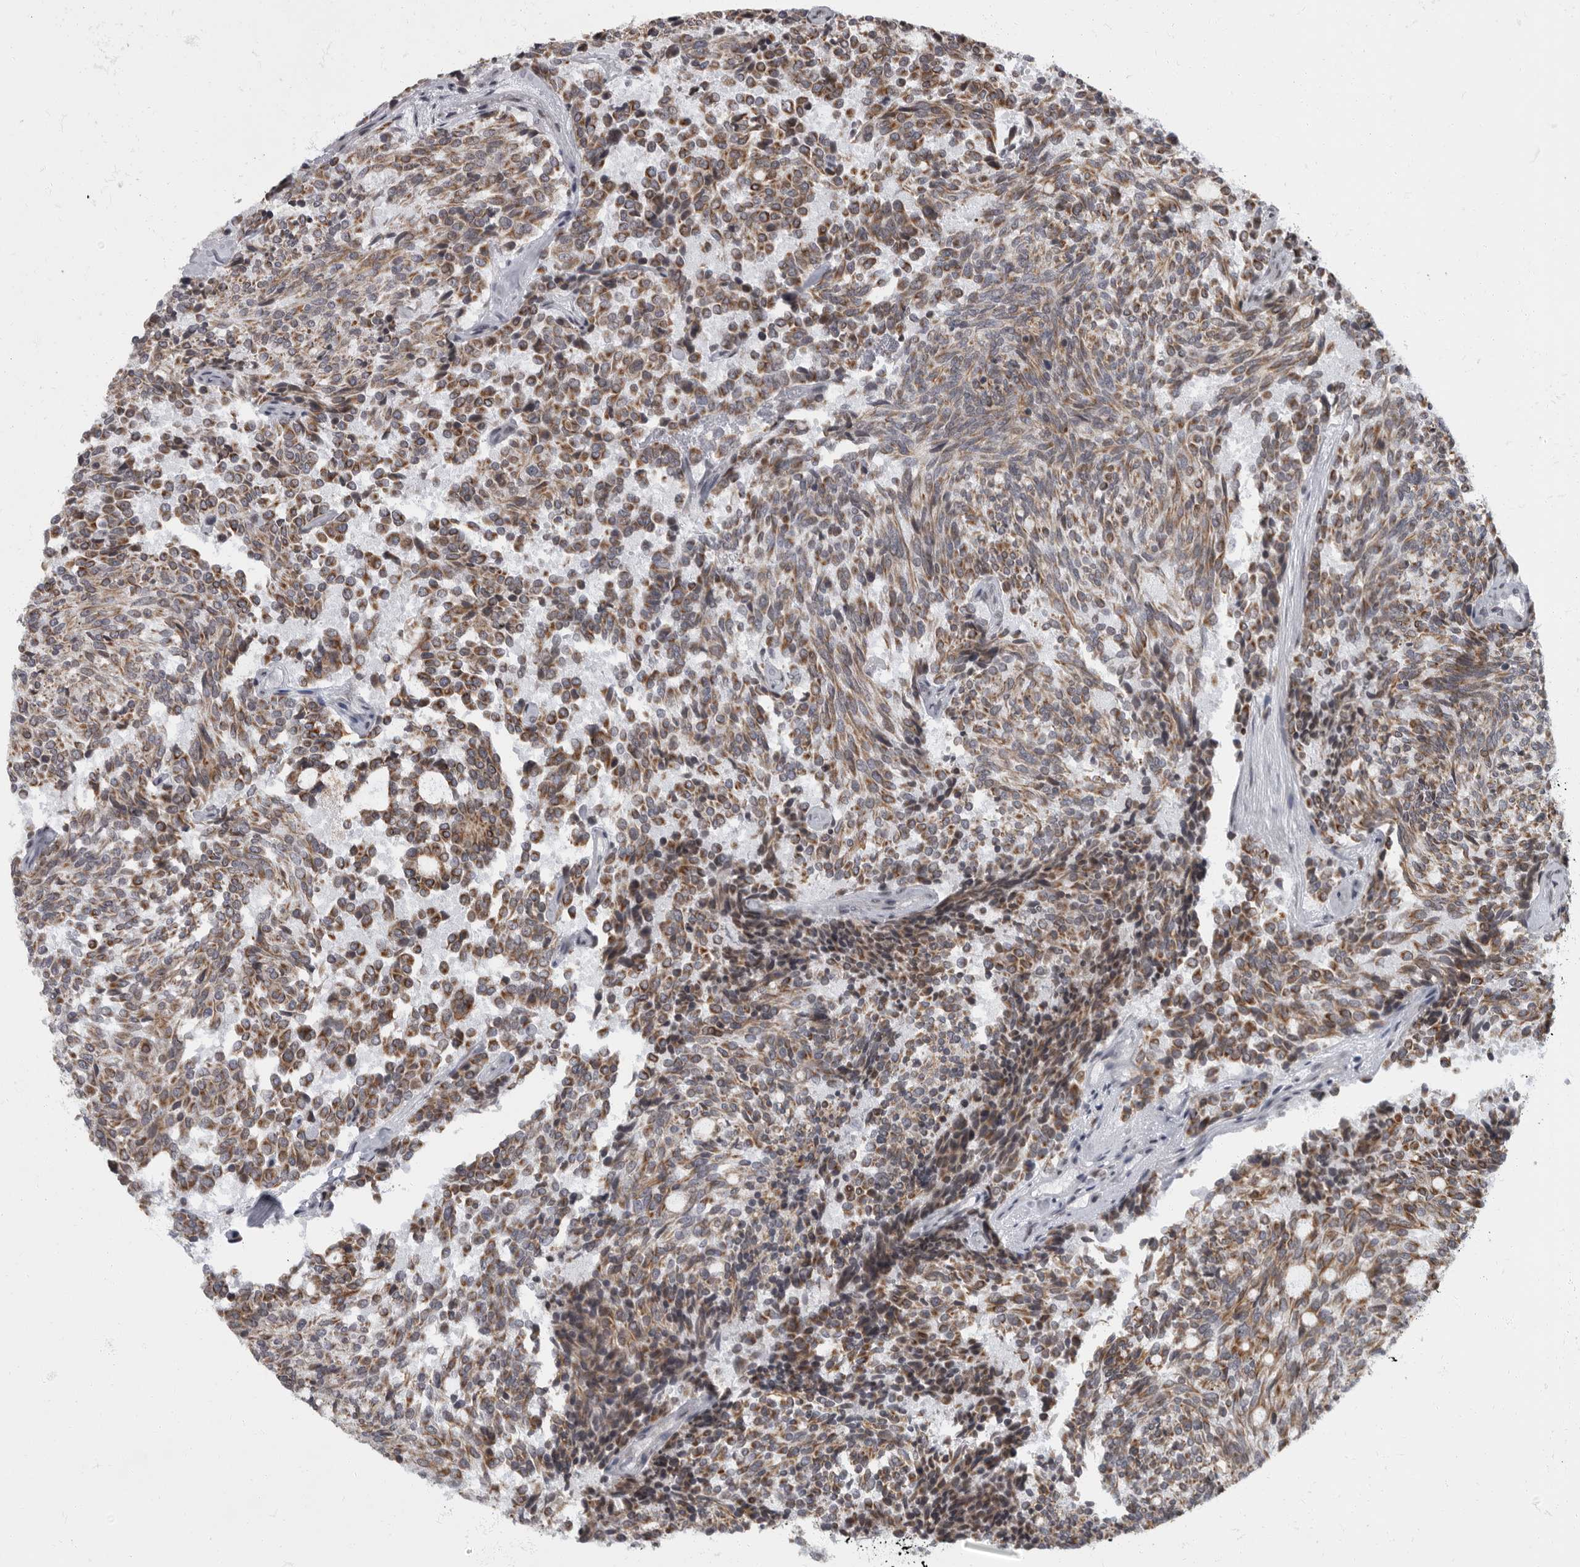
{"staining": {"intensity": "moderate", "quantity": ">75%", "location": "cytoplasmic/membranous"}, "tissue": "carcinoid", "cell_type": "Tumor cells", "image_type": "cancer", "snomed": [{"axis": "morphology", "description": "Carcinoid, malignant, NOS"}, {"axis": "topography", "description": "Pancreas"}], "caption": "Immunohistochemistry (IHC) histopathology image of neoplastic tissue: human carcinoid stained using immunohistochemistry (IHC) shows medium levels of moderate protein expression localized specifically in the cytoplasmic/membranous of tumor cells, appearing as a cytoplasmic/membranous brown color.", "gene": "EVI5", "patient": {"sex": "female", "age": 54}}